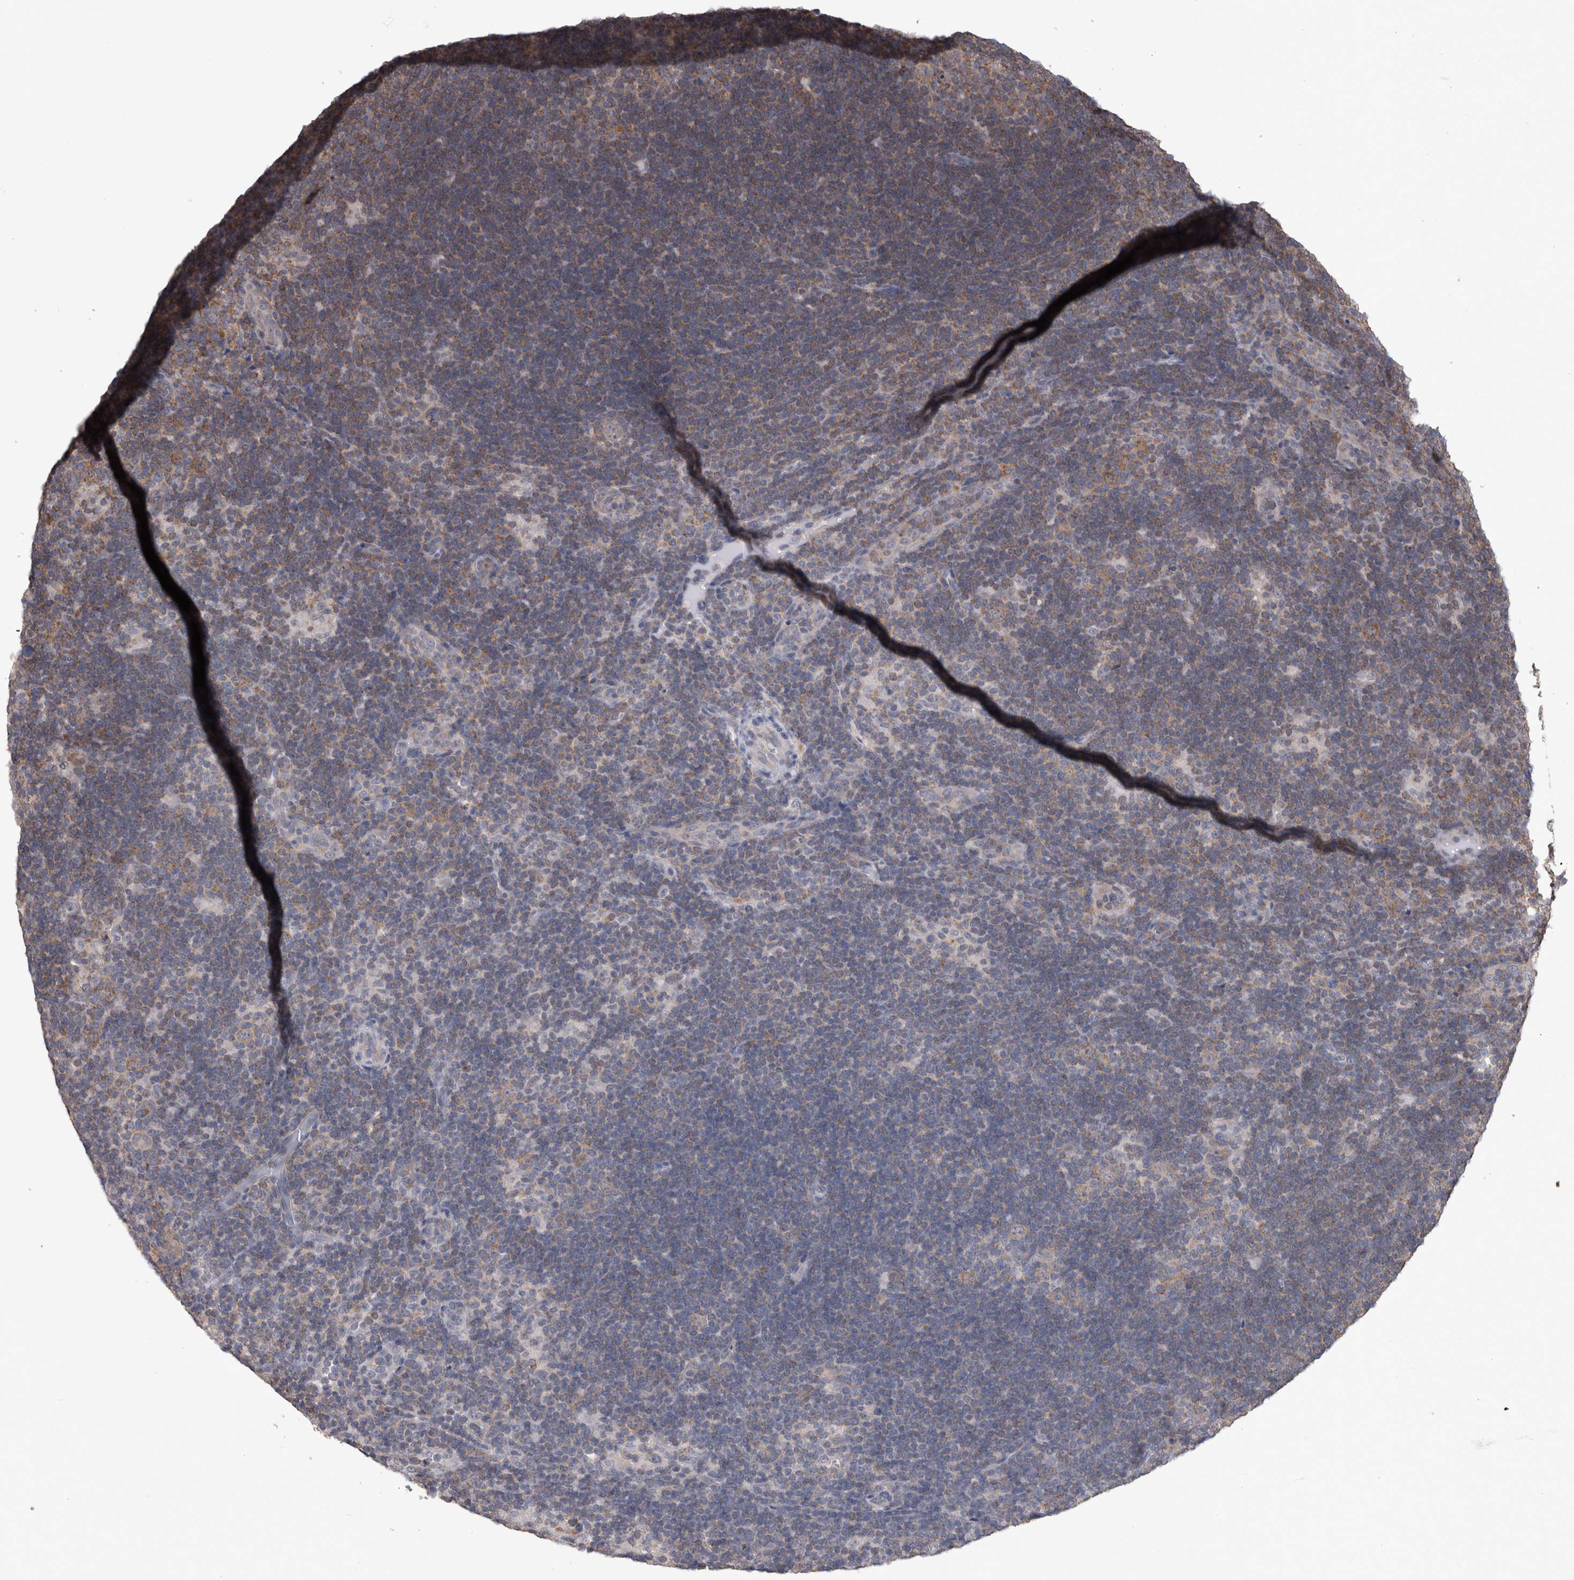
{"staining": {"intensity": "moderate", "quantity": "<25%", "location": "cytoplasmic/membranous"}, "tissue": "lymphoma", "cell_type": "Tumor cells", "image_type": "cancer", "snomed": [{"axis": "morphology", "description": "Hodgkin's disease, NOS"}, {"axis": "topography", "description": "Lymph node"}], "caption": "About <25% of tumor cells in human lymphoma exhibit moderate cytoplasmic/membranous protein expression as visualized by brown immunohistochemical staining.", "gene": "DDX6", "patient": {"sex": "female", "age": 57}}